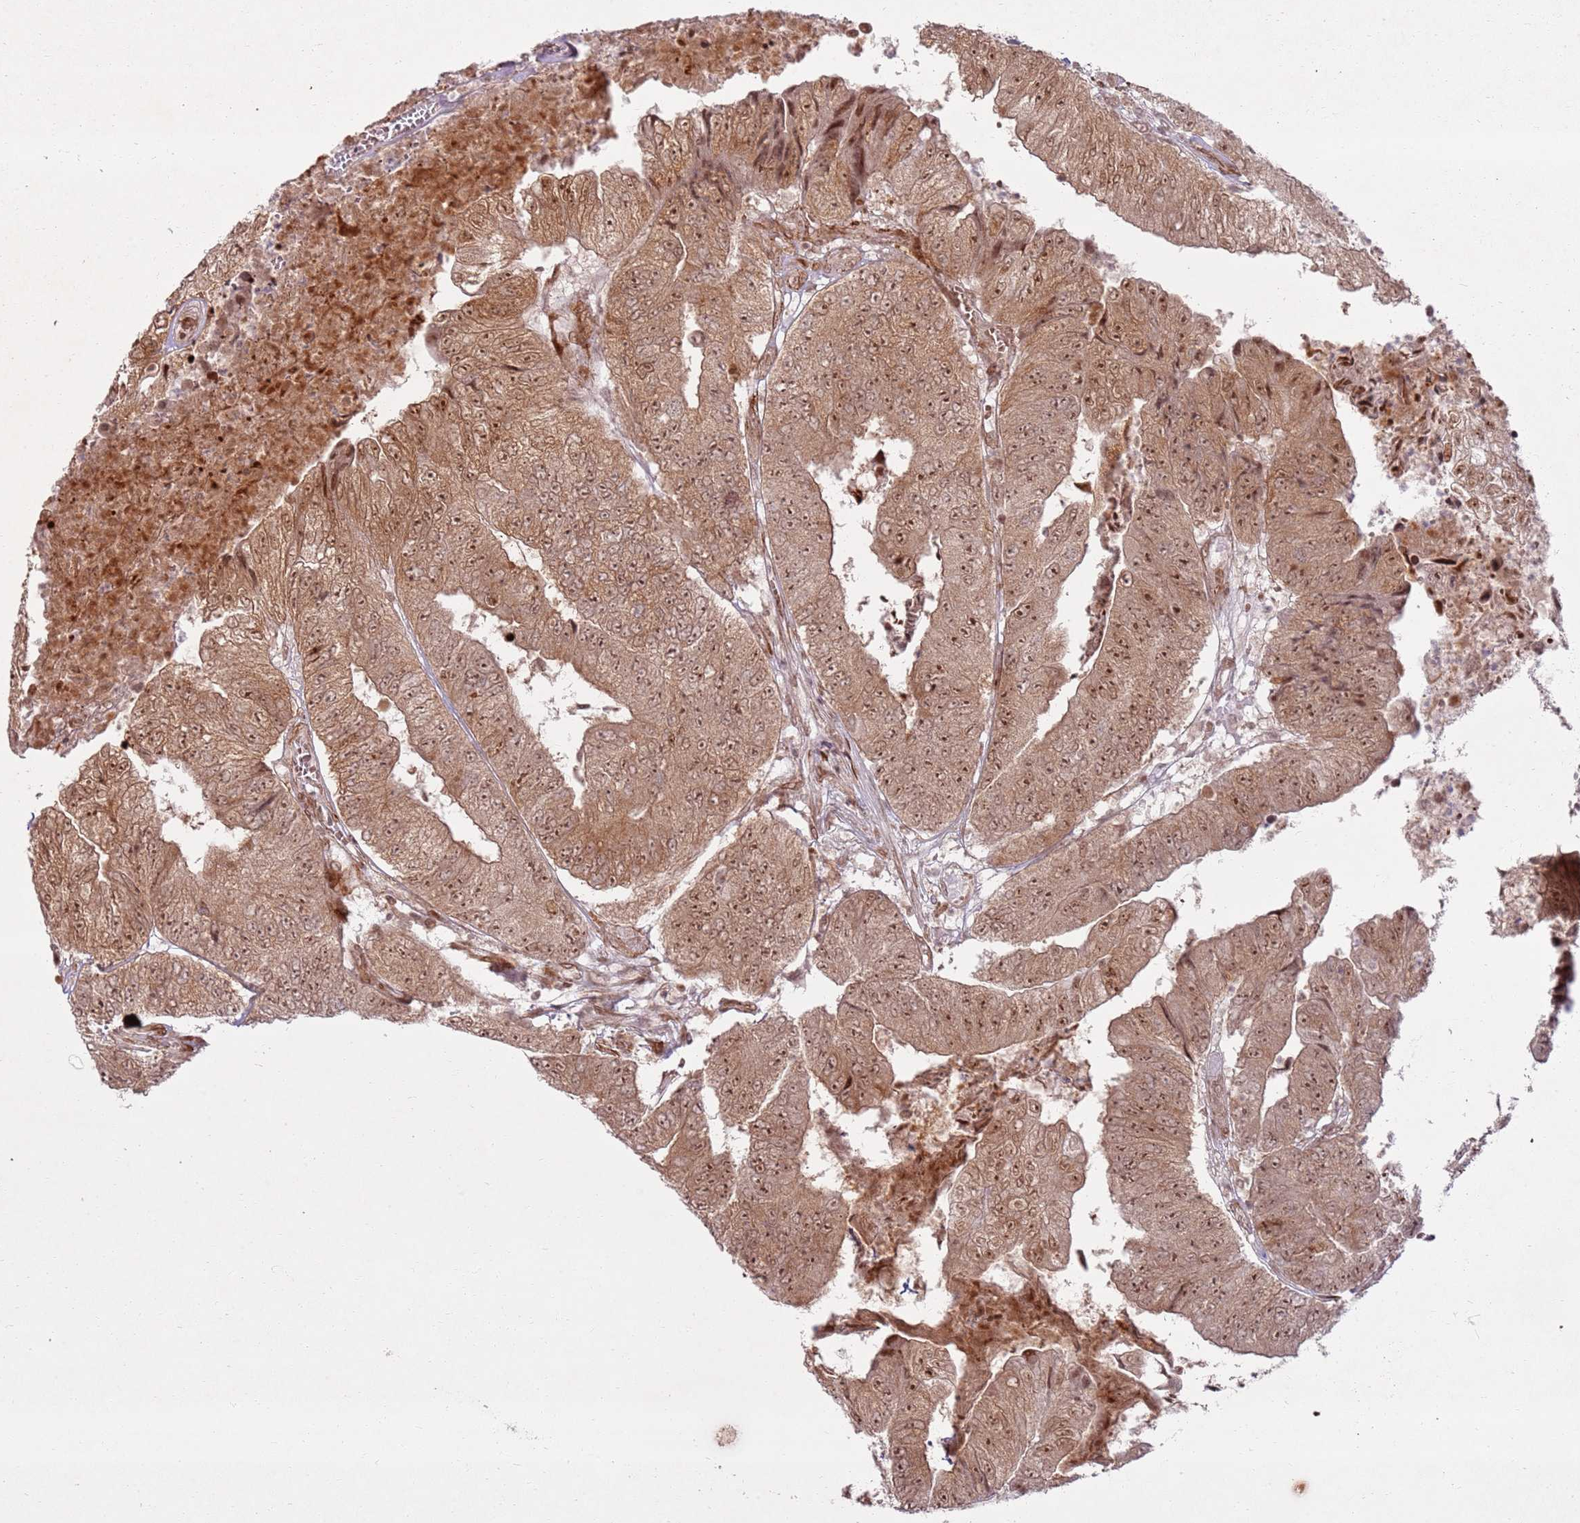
{"staining": {"intensity": "moderate", "quantity": ">75%", "location": "cytoplasmic/membranous,nuclear"}, "tissue": "colorectal cancer", "cell_type": "Tumor cells", "image_type": "cancer", "snomed": [{"axis": "morphology", "description": "Adenocarcinoma, NOS"}, {"axis": "topography", "description": "Colon"}], "caption": "A high-resolution micrograph shows immunohistochemistry (IHC) staining of adenocarcinoma (colorectal), which shows moderate cytoplasmic/membranous and nuclear positivity in approximately >75% of tumor cells.", "gene": "KLHL36", "patient": {"sex": "female", "age": 67}}